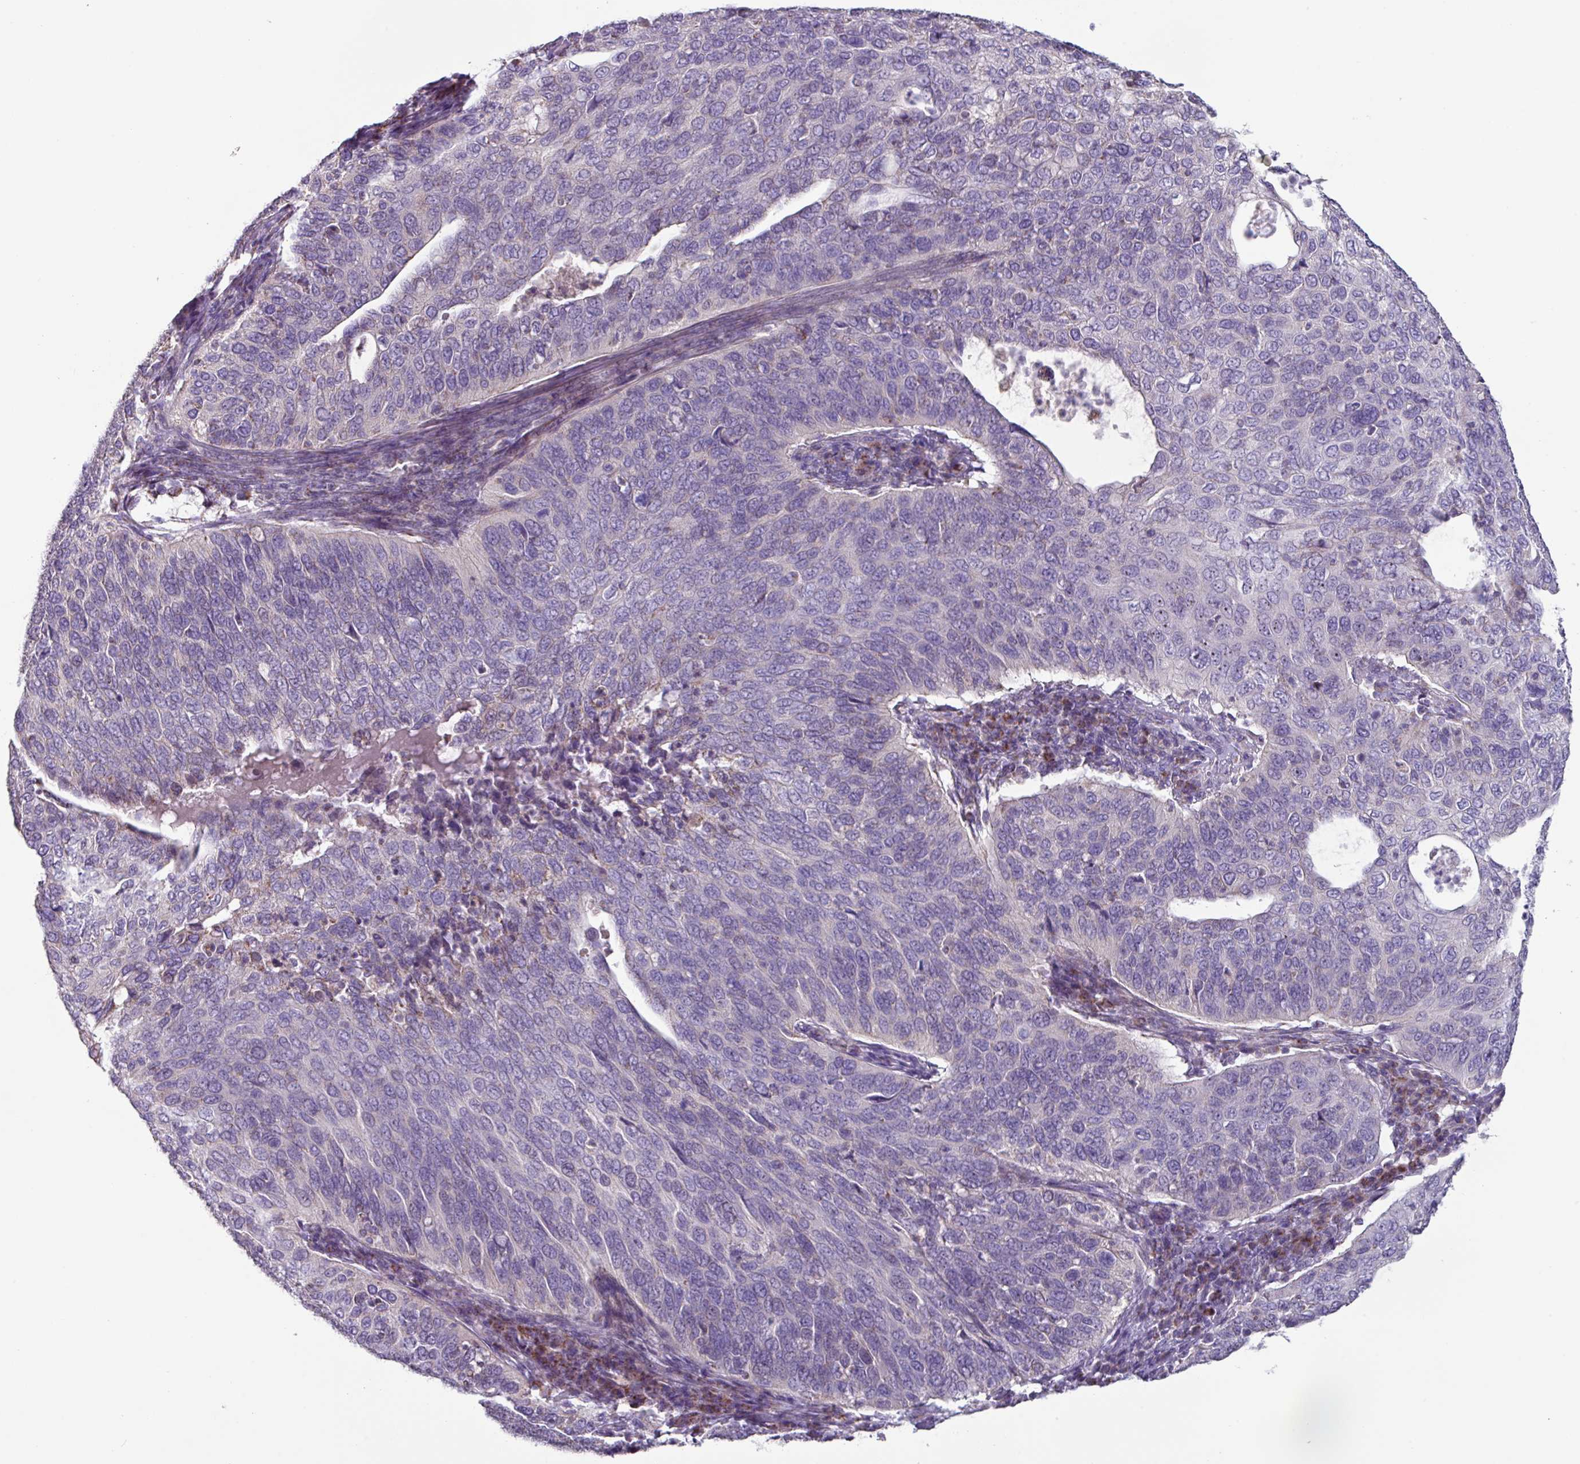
{"staining": {"intensity": "negative", "quantity": "none", "location": "none"}, "tissue": "cervical cancer", "cell_type": "Tumor cells", "image_type": "cancer", "snomed": [{"axis": "morphology", "description": "Squamous cell carcinoma, NOS"}, {"axis": "topography", "description": "Cervix"}], "caption": "Cervical cancer stained for a protein using IHC reveals no positivity tumor cells.", "gene": "MT-ND4", "patient": {"sex": "female", "age": 36}}